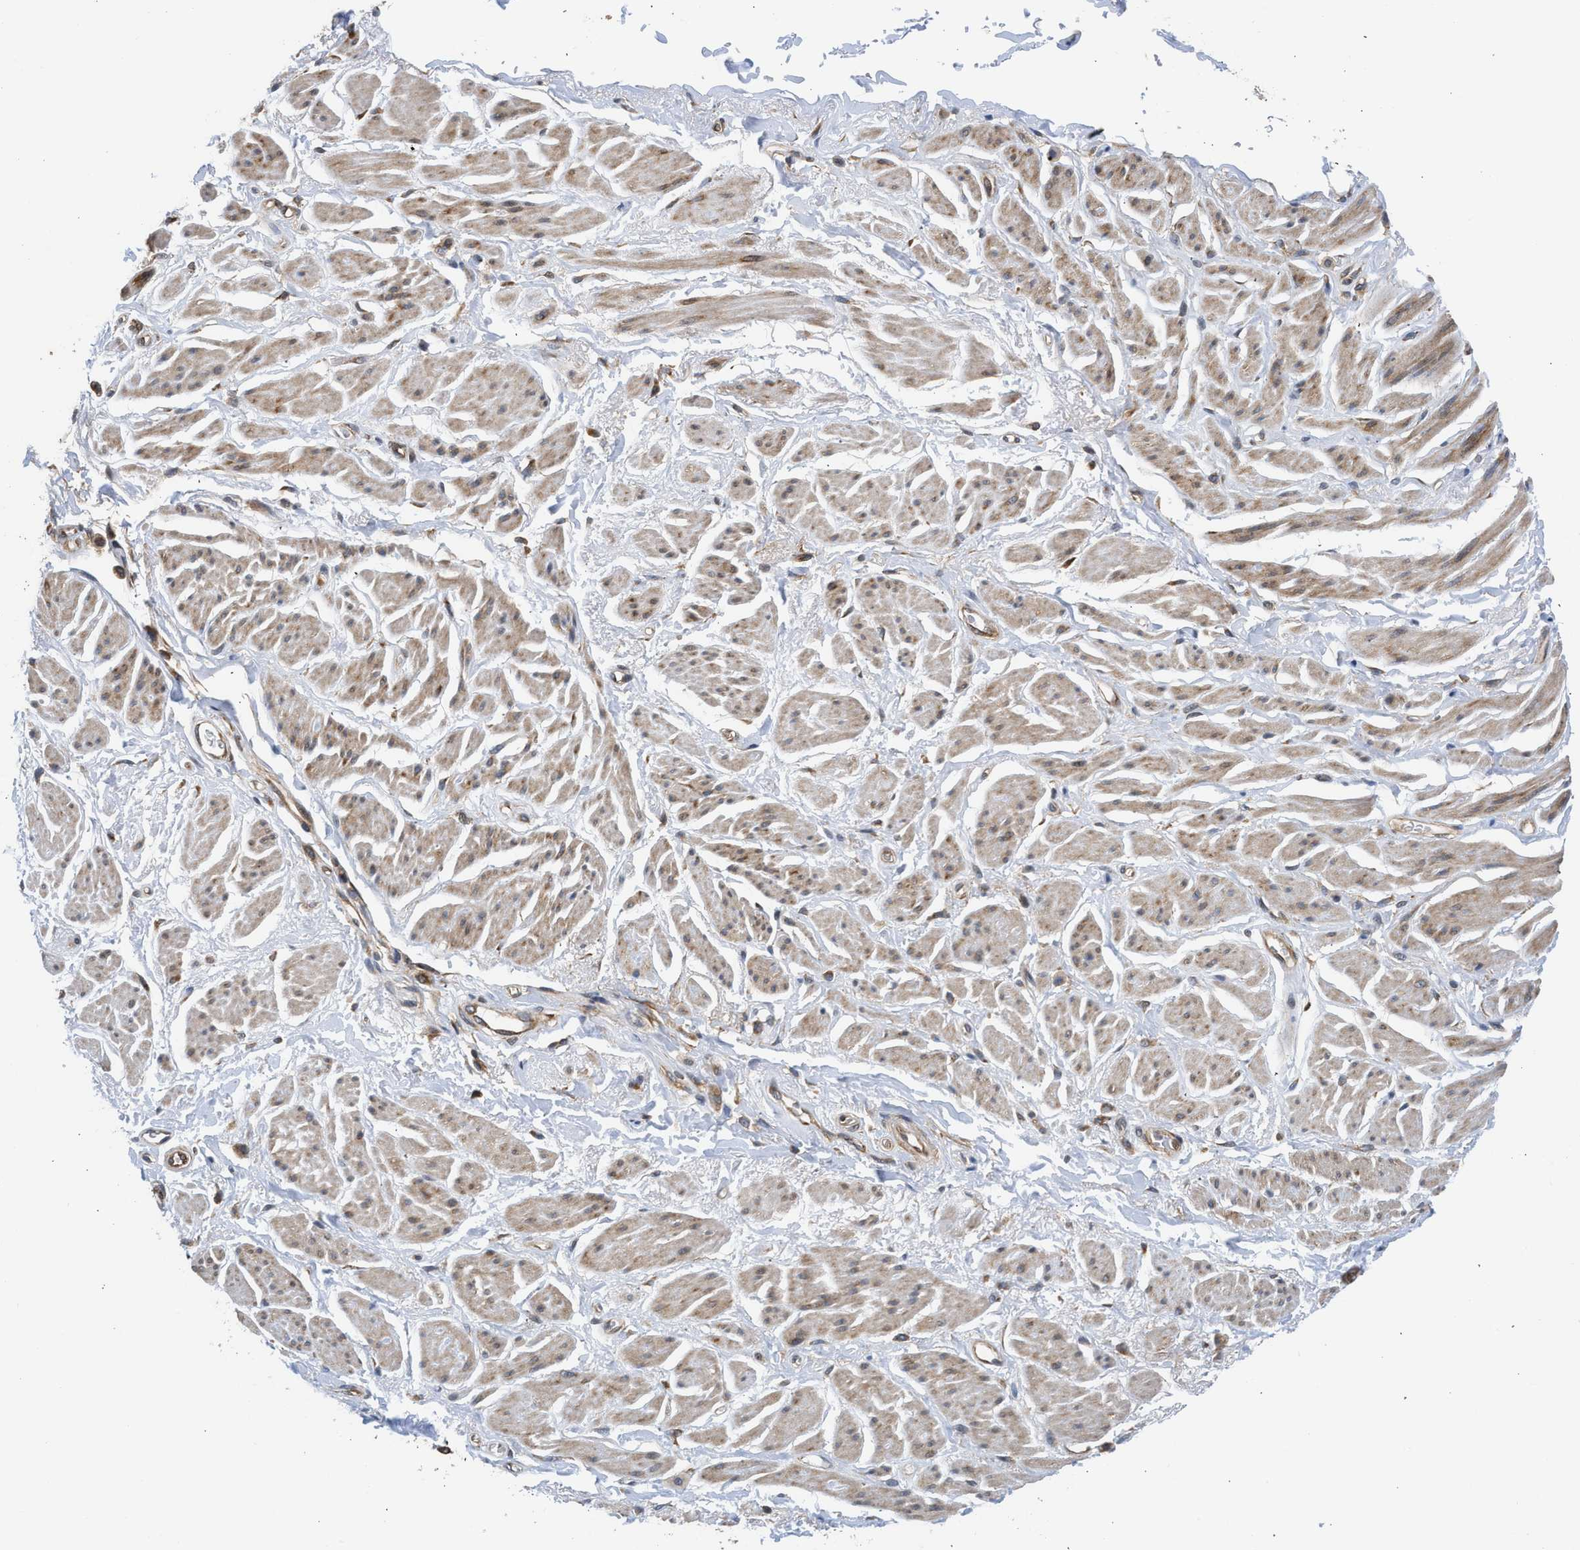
{"staining": {"intensity": "negative", "quantity": "none", "location": "none"}, "tissue": "adipose tissue", "cell_type": "Adipocytes", "image_type": "normal", "snomed": [{"axis": "morphology", "description": "Normal tissue, NOS"}, {"axis": "topography", "description": "Soft tissue"}, {"axis": "topography", "description": "Peripheral nerve tissue"}], "caption": "A high-resolution image shows immunohistochemistry (IHC) staining of benign adipose tissue, which shows no significant expression in adipocytes. (DAB immunohistochemistry visualized using brightfield microscopy, high magnification).", "gene": "POLG2", "patient": {"sex": "female", "age": 71}}